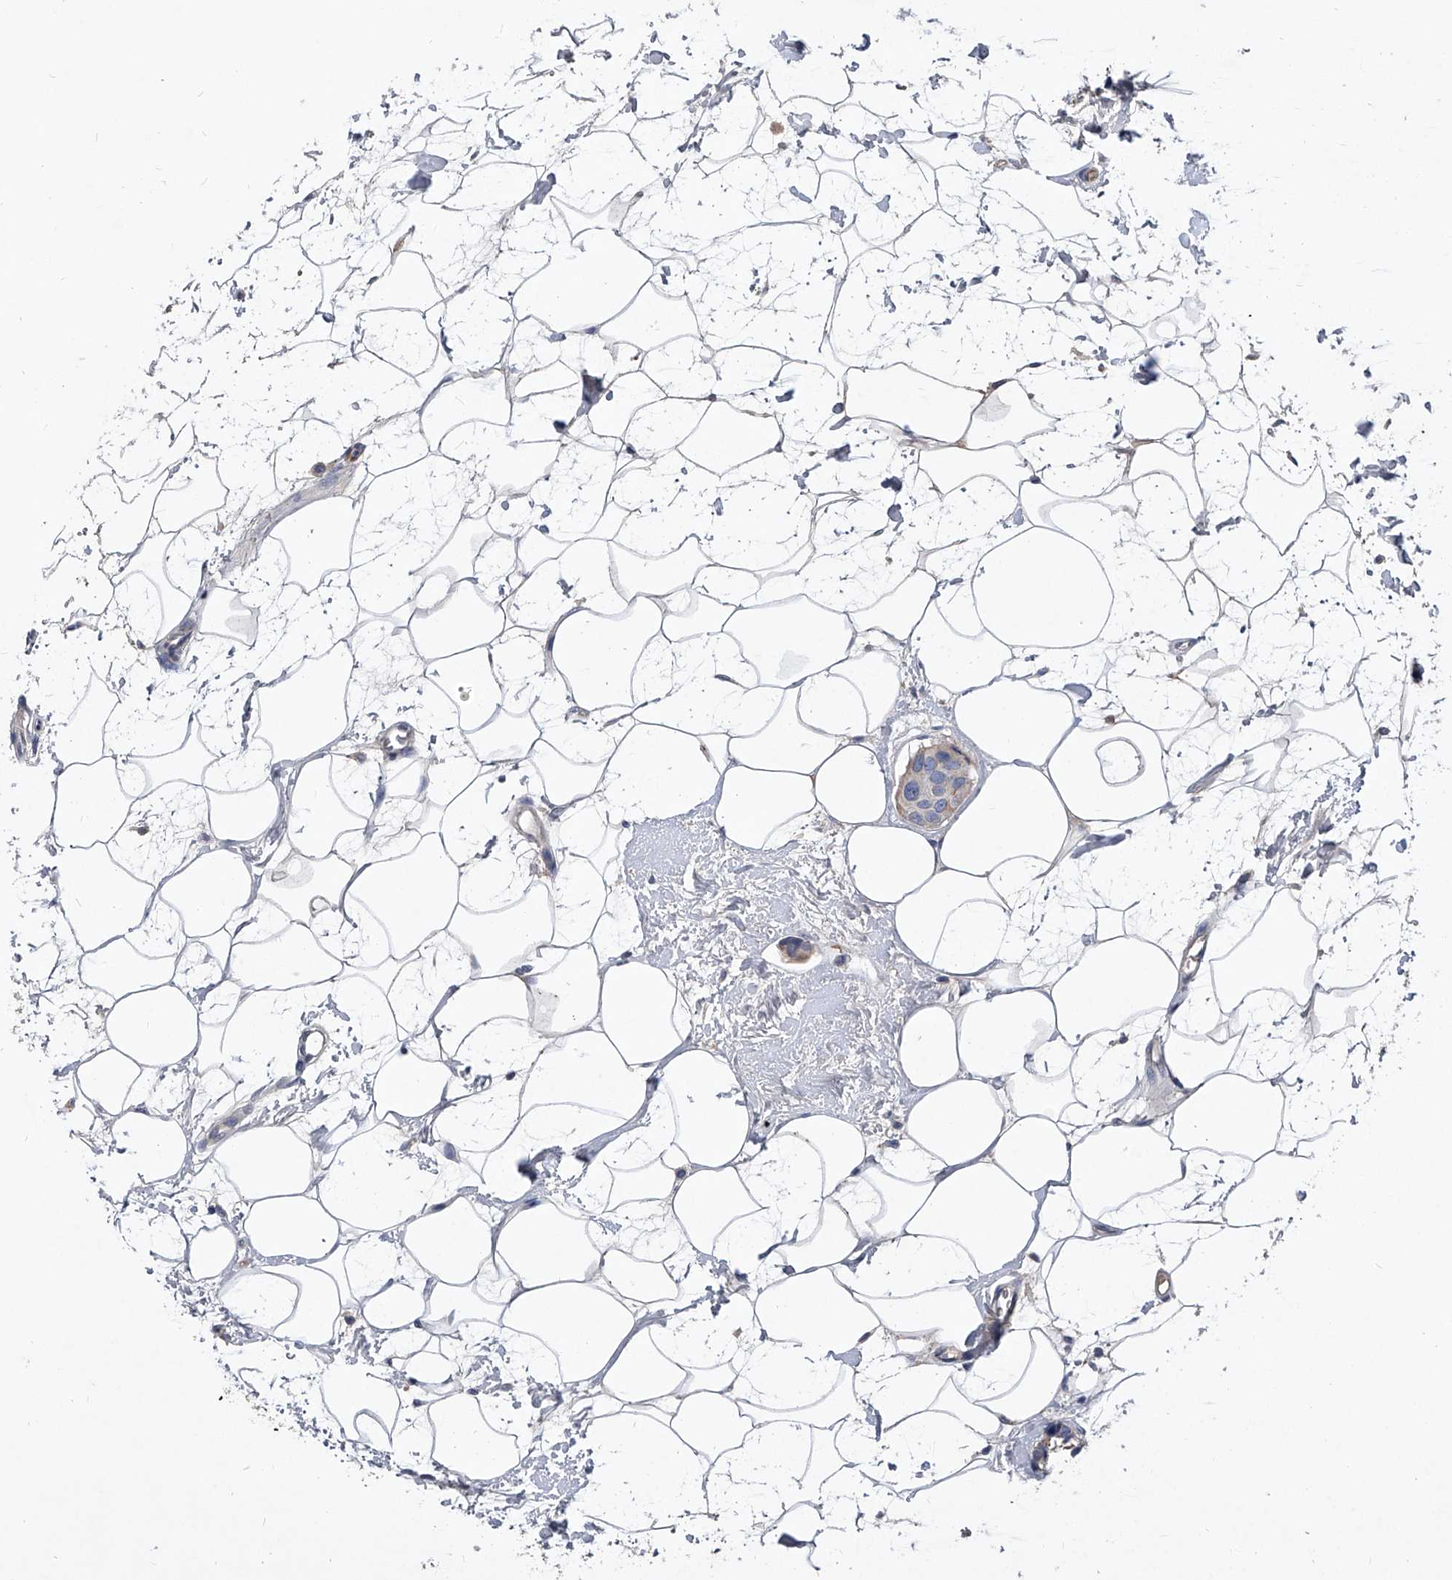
{"staining": {"intensity": "negative", "quantity": "none", "location": "none"}, "tissue": "breast cancer", "cell_type": "Tumor cells", "image_type": "cancer", "snomed": [{"axis": "morphology", "description": "Normal tissue, NOS"}, {"axis": "morphology", "description": "Duct carcinoma"}, {"axis": "topography", "description": "Breast"}], "caption": "High power microscopy micrograph of an immunohistochemistry (IHC) micrograph of breast invasive ductal carcinoma, revealing no significant expression in tumor cells.", "gene": "C5", "patient": {"sex": "female", "age": 39}}